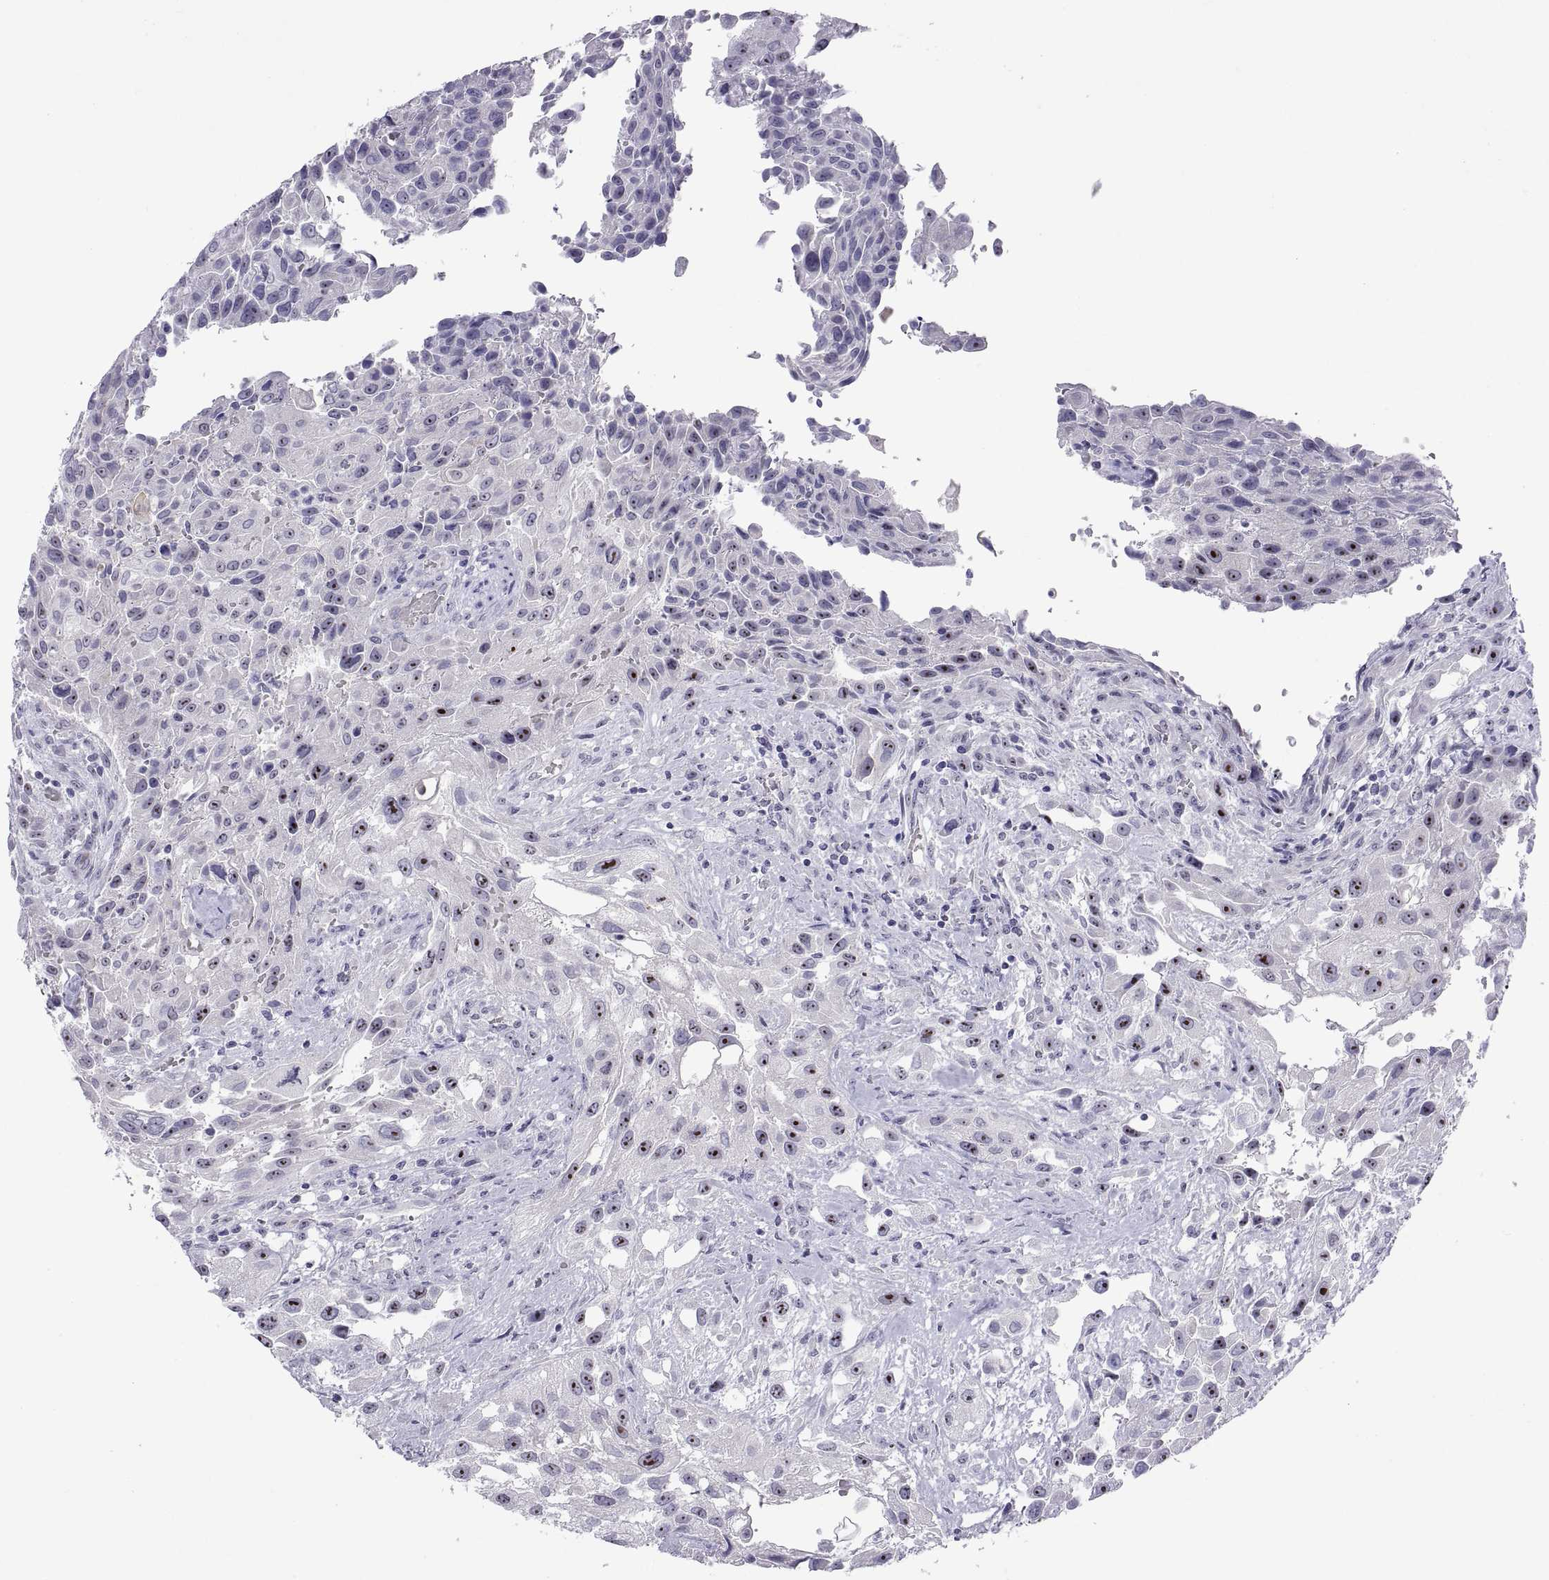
{"staining": {"intensity": "strong", "quantity": ">75%", "location": "nuclear"}, "tissue": "urothelial cancer", "cell_type": "Tumor cells", "image_type": "cancer", "snomed": [{"axis": "morphology", "description": "Urothelial carcinoma, High grade"}, {"axis": "topography", "description": "Urinary bladder"}], "caption": "IHC (DAB (3,3'-diaminobenzidine)) staining of urothelial cancer reveals strong nuclear protein staining in approximately >75% of tumor cells.", "gene": "VSX2", "patient": {"sex": "male", "age": 79}}